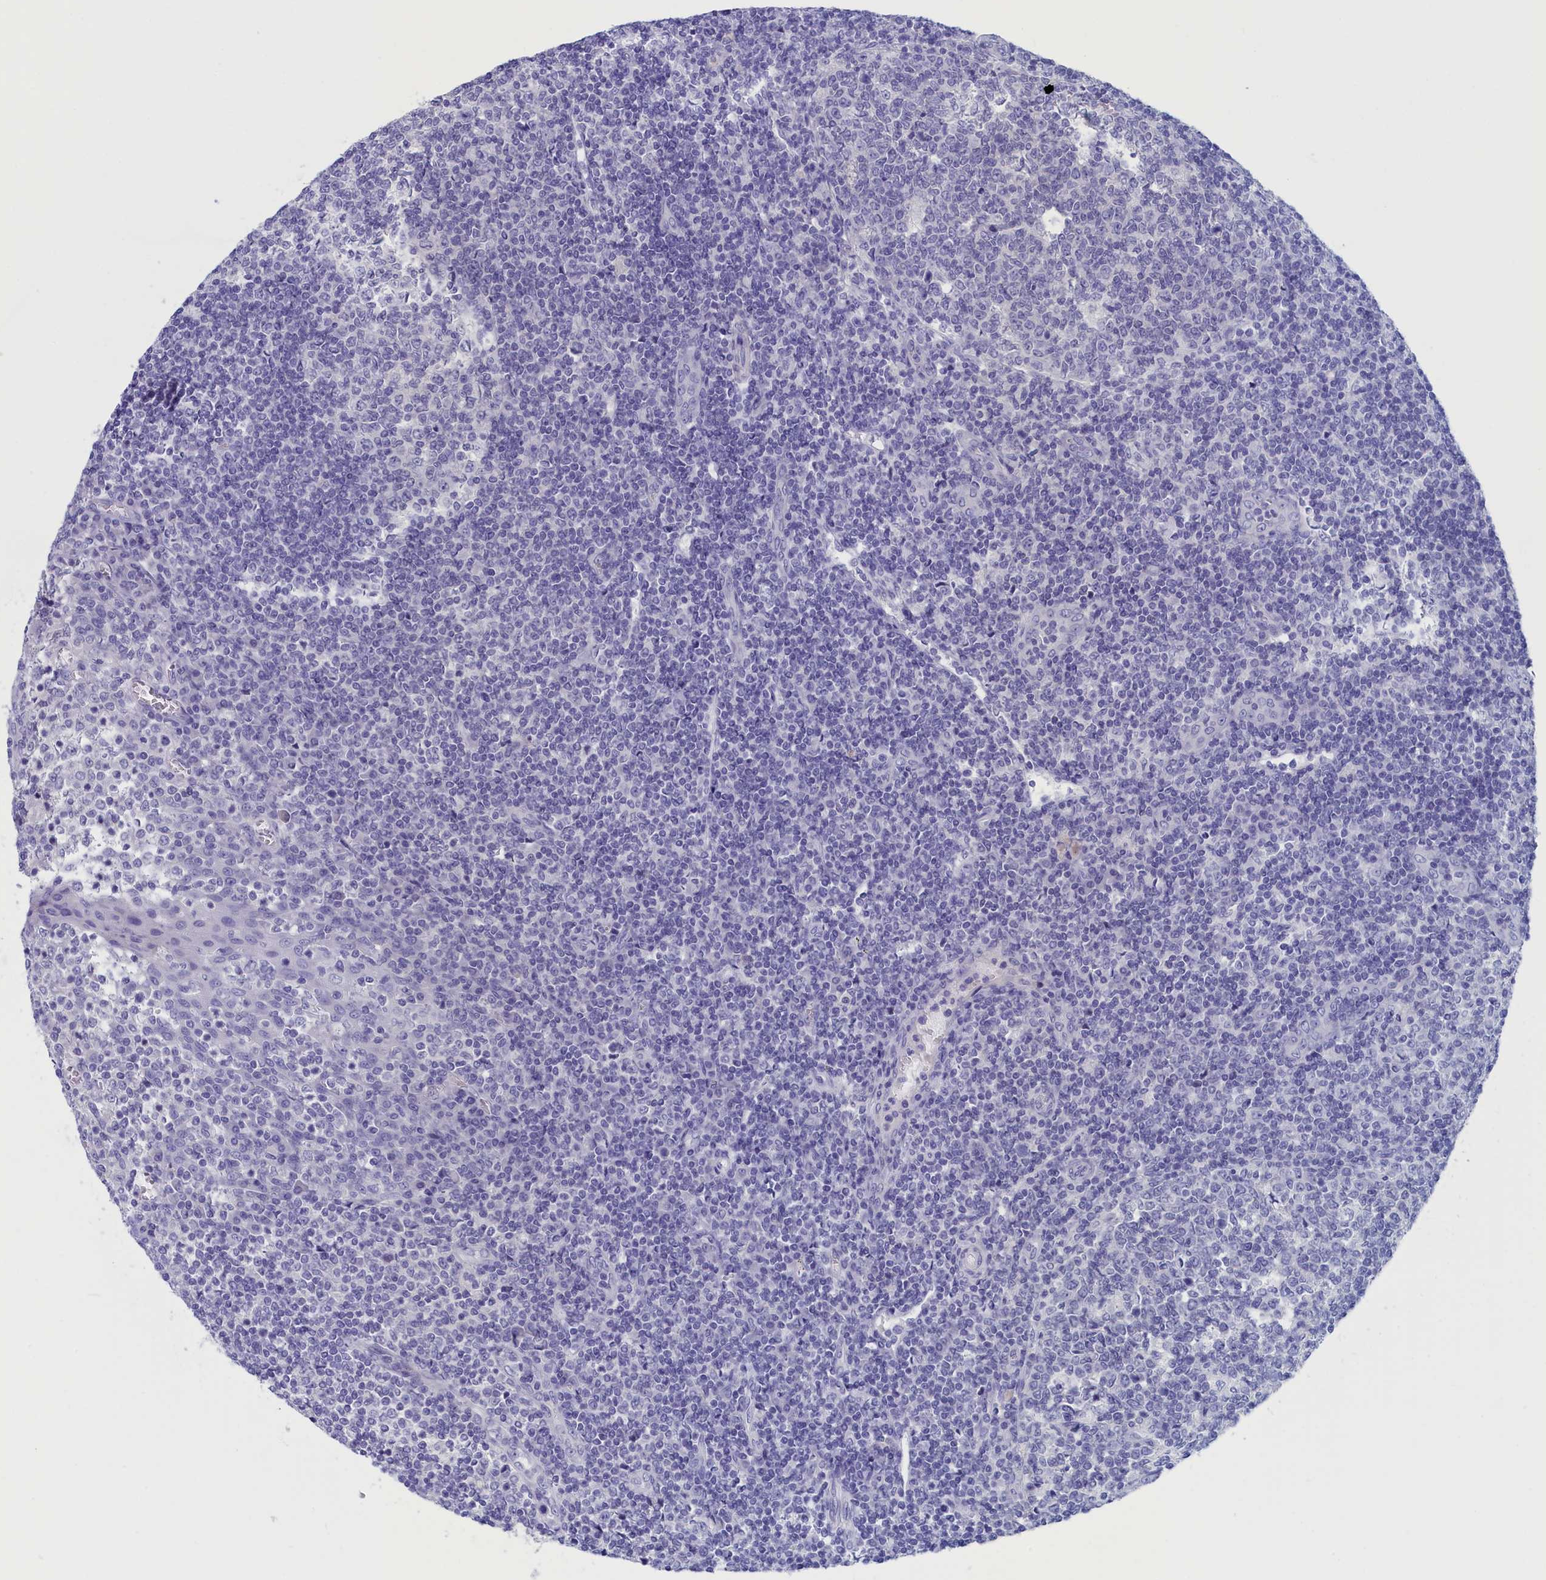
{"staining": {"intensity": "negative", "quantity": "none", "location": "none"}, "tissue": "tonsil", "cell_type": "Germinal center cells", "image_type": "normal", "snomed": [{"axis": "morphology", "description": "Normal tissue, NOS"}, {"axis": "topography", "description": "Tonsil"}], "caption": "Normal tonsil was stained to show a protein in brown. There is no significant expression in germinal center cells. (DAB (3,3'-diaminobenzidine) immunohistochemistry, high magnification).", "gene": "ANKRD2", "patient": {"sex": "female", "age": 19}}